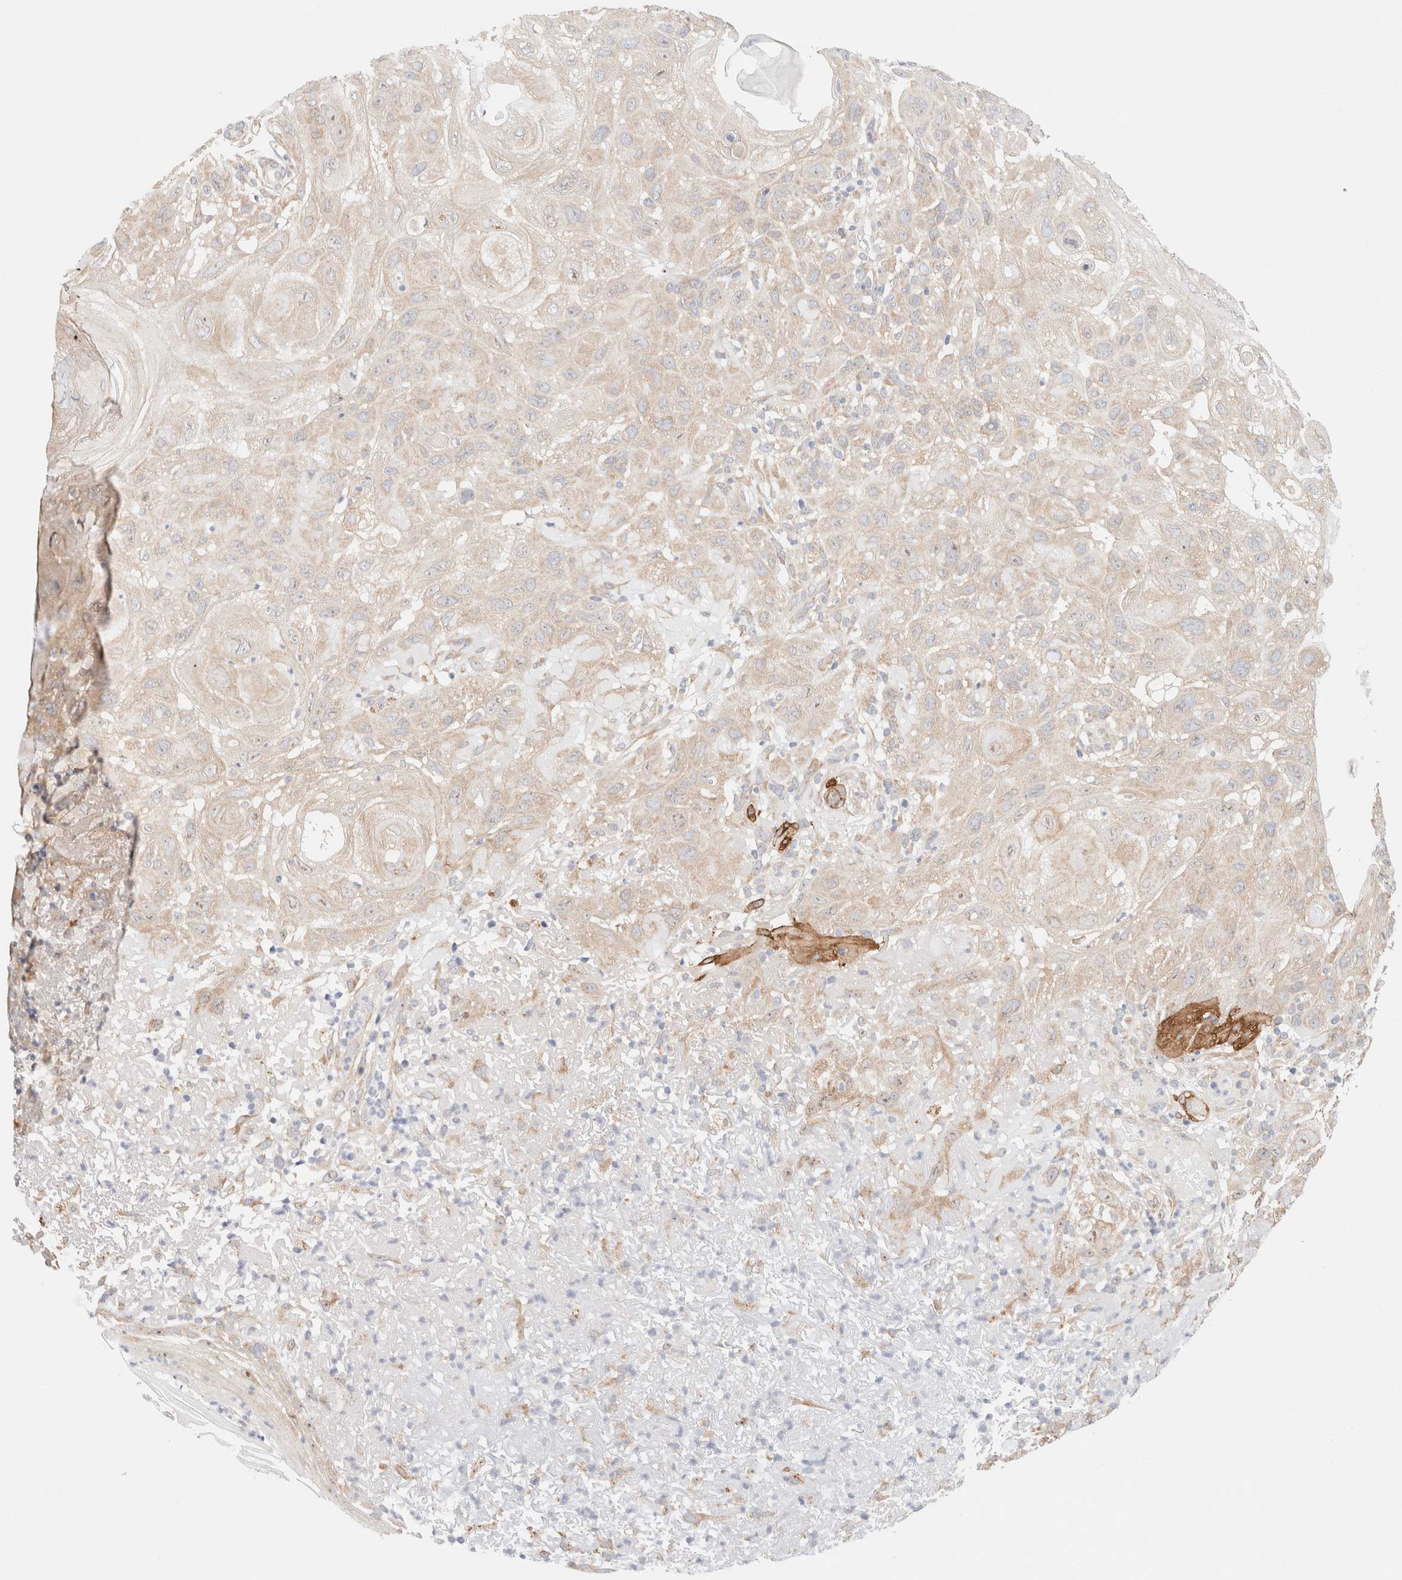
{"staining": {"intensity": "weak", "quantity": ">75%", "location": "cytoplasmic/membranous"}, "tissue": "skin cancer", "cell_type": "Tumor cells", "image_type": "cancer", "snomed": [{"axis": "morphology", "description": "Squamous cell carcinoma, NOS"}, {"axis": "topography", "description": "Skin"}], "caption": "Human skin cancer (squamous cell carcinoma) stained with a protein marker reveals weak staining in tumor cells.", "gene": "RRP15", "patient": {"sex": "female", "age": 96}}